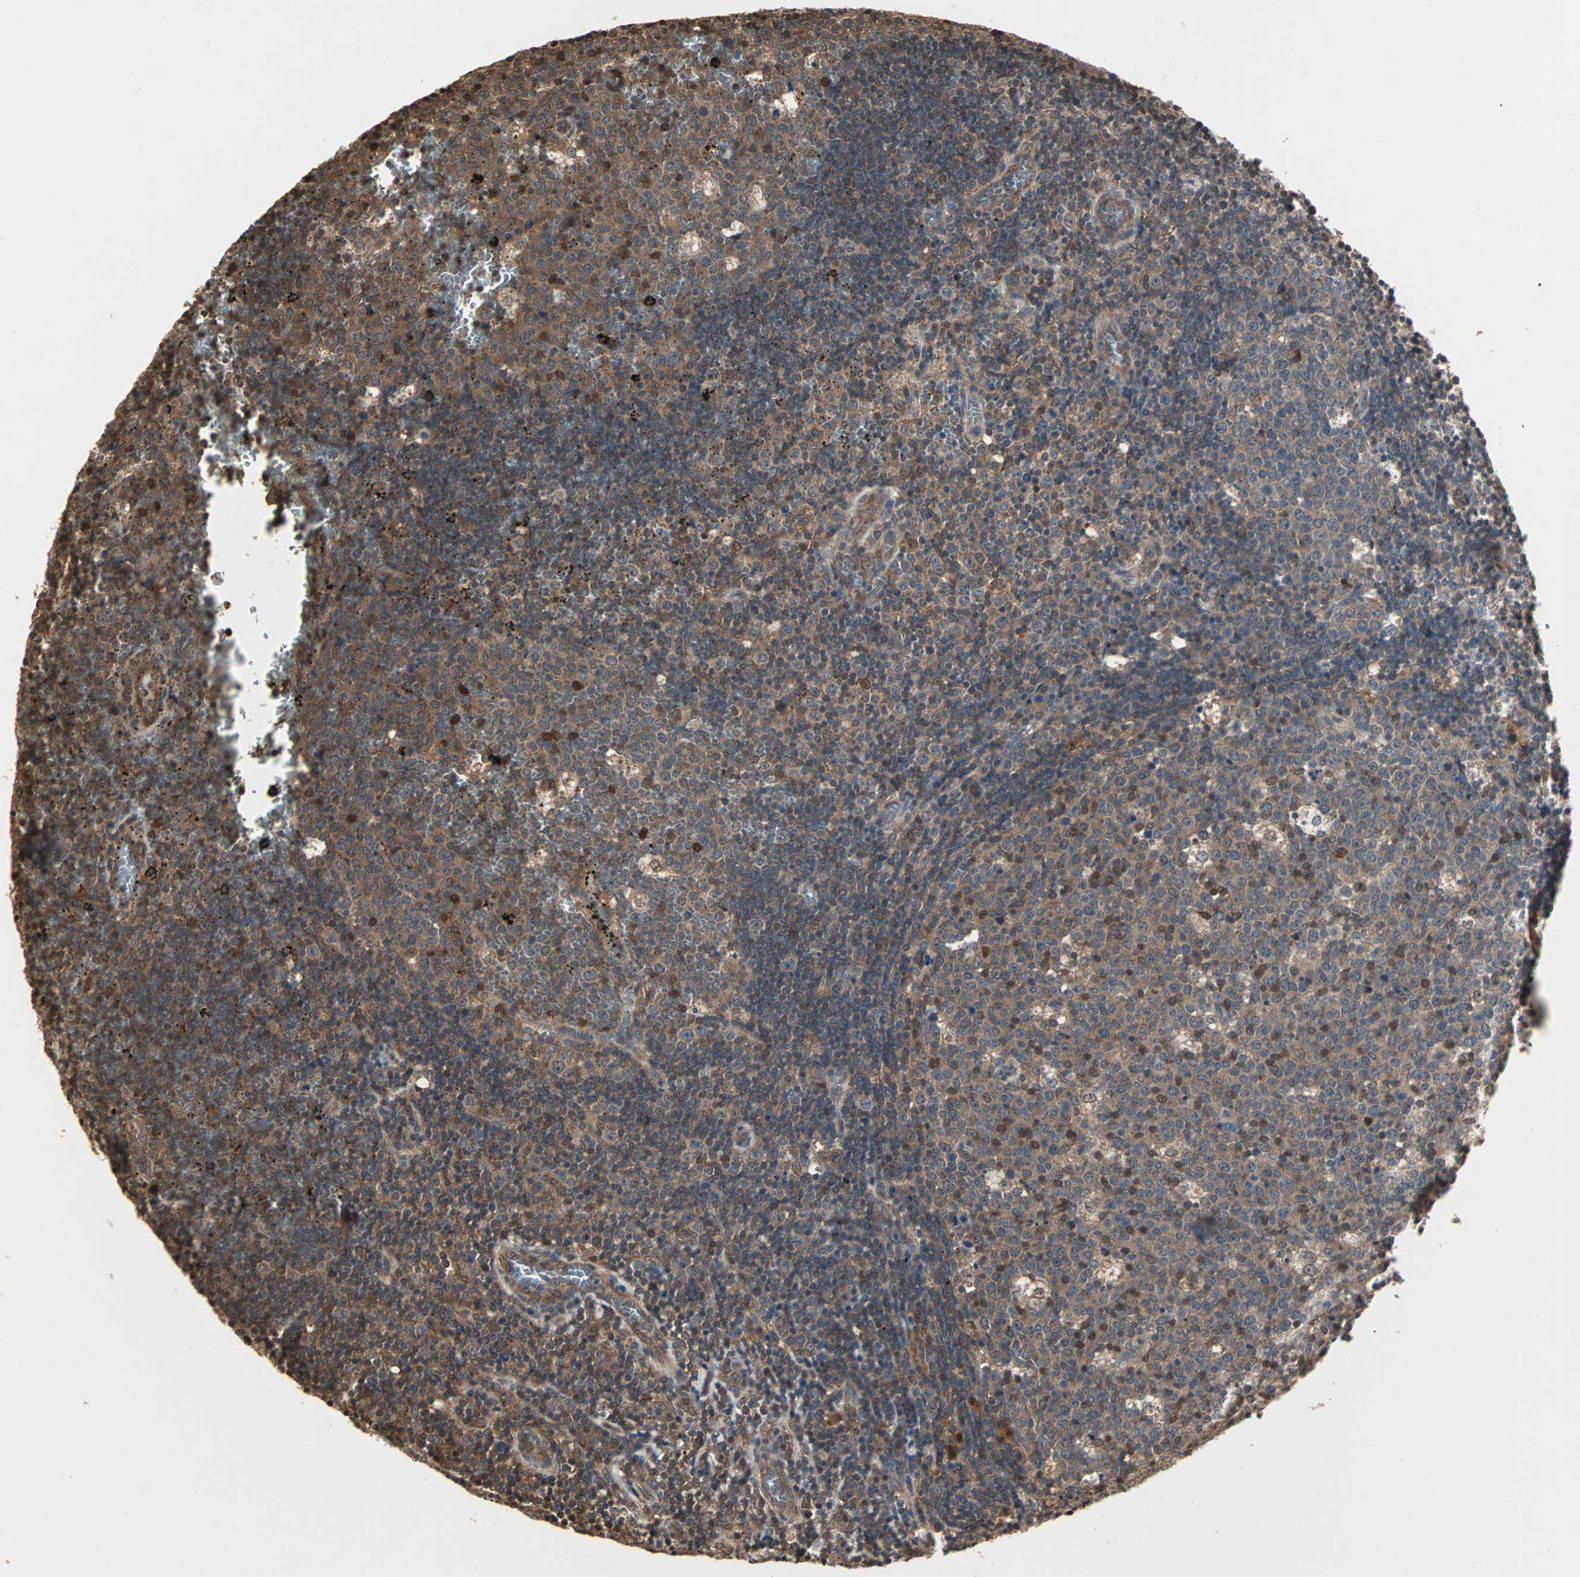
{"staining": {"intensity": "moderate", "quantity": ">75%", "location": "cytoplasmic/membranous,nuclear"}, "tissue": "lymph node", "cell_type": "Germinal center cells", "image_type": "normal", "snomed": [{"axis": "morphology", "description": "Normal tissue, NOS"}, {"axis": "topography", "description": "Lymph node"}, {"axis": "topography", "description": "Salivary gland"}], "caption": "Unremarkable lymph node was stained to show a protein in brown. There is medium levels of moderate cytoplasmic/membranous,nuclear positivity in approximately >75% of germinal center cells. Ihc stains the protein of interest in brown and the nuclei are stained blue.", "gene": "DRG2", "patient": {"sex": "male", "age": 8}}